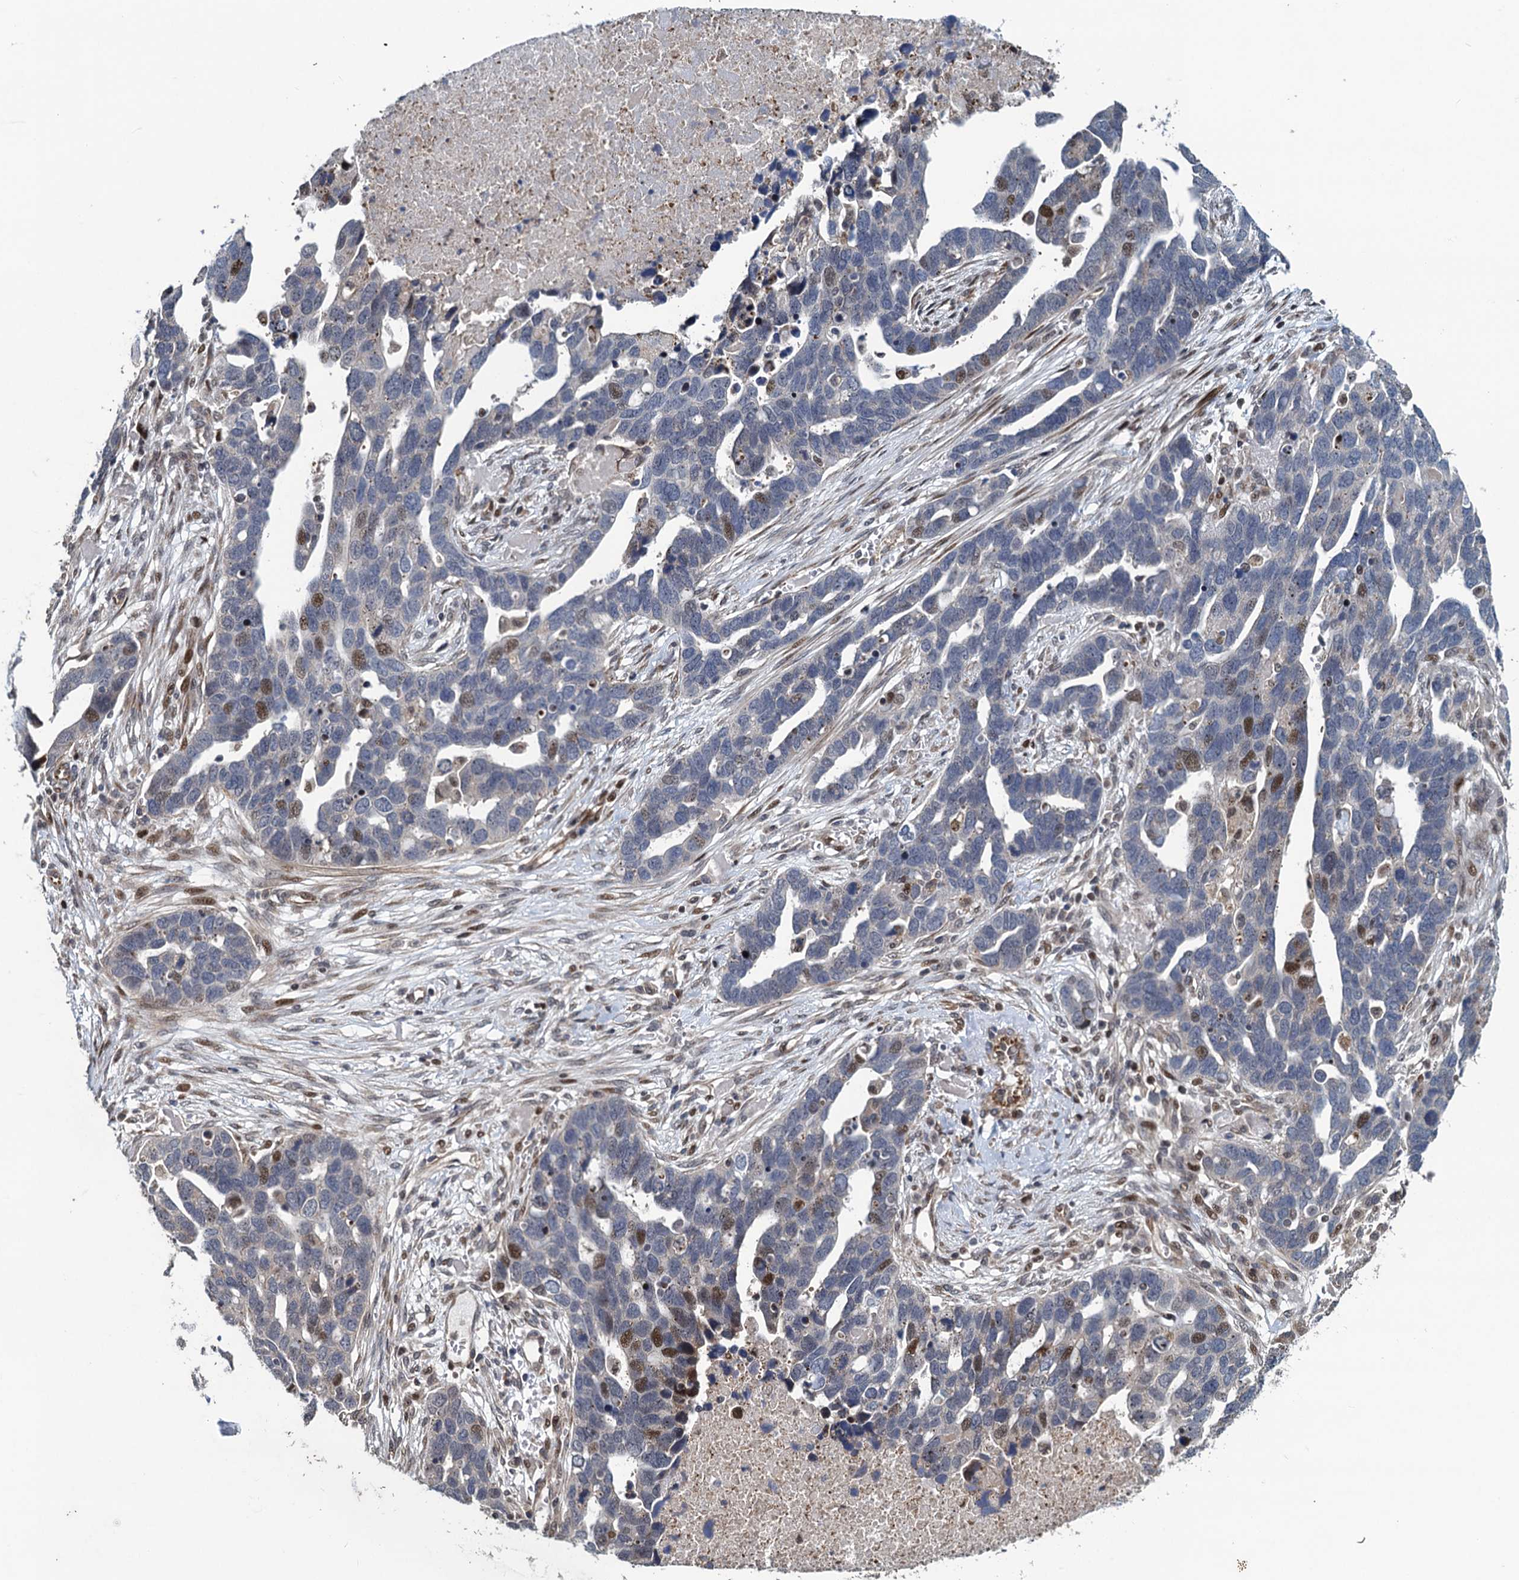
{"staining": {"intensity": "moderate", "quantity": "<25%", "location": "nuclear"}, "tissue": "ovarian cancer", "cell_type": "Tumor cells", "image_type": "cancer", "snomed": [{"axis": "morphology", "description": "Cystadenocarcinoma, serous, NOS"}, {"axis": "topography", "description": "Ovary"}], "caption": "Human ovarian cancer (serous cystadenocarcinoma) stained with a brown dye displays moderate nuclear positive expression in approximately <25% of tumor cells.", "gene": "ATOSA", "patient": {"sex": "female", "age": 54}}